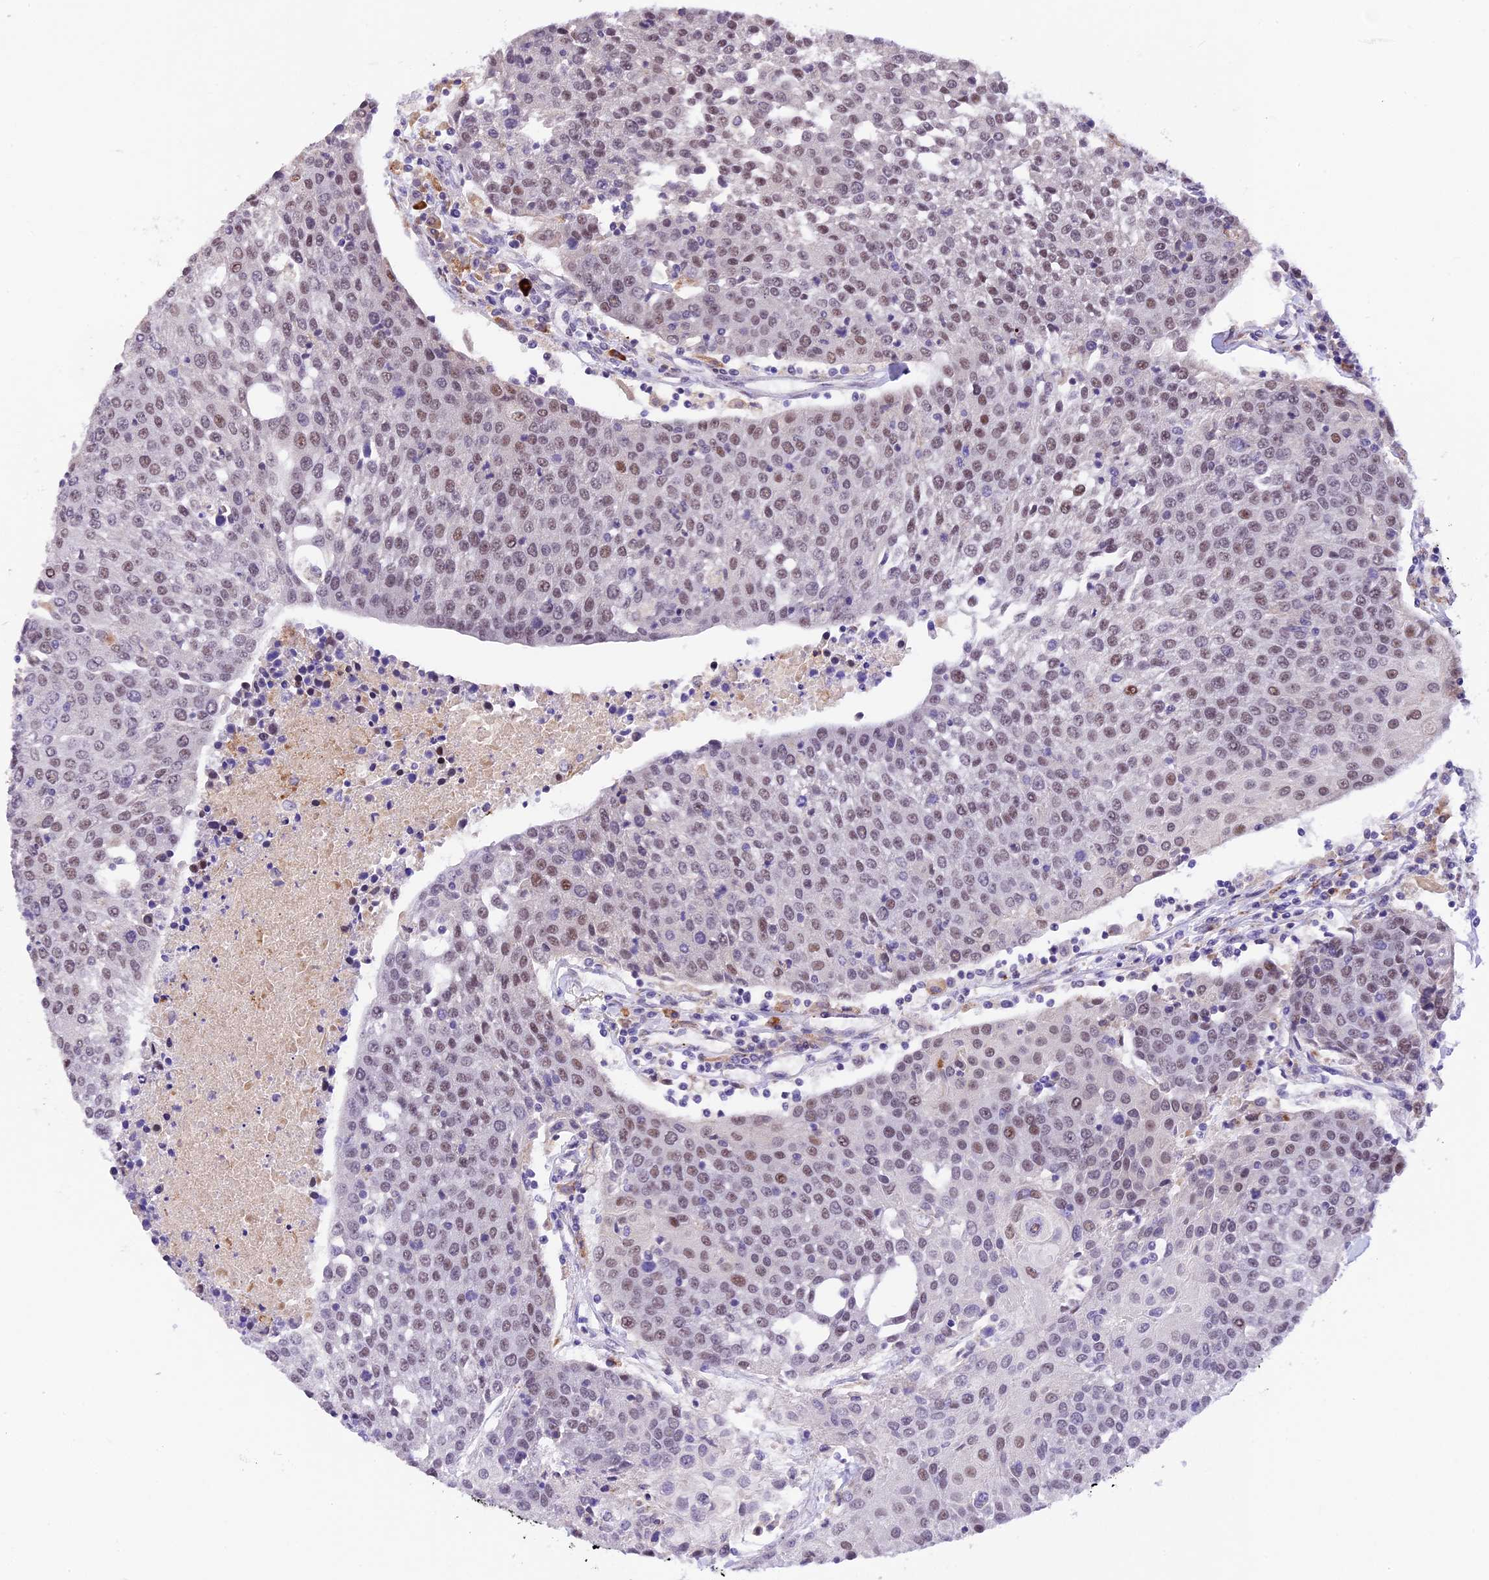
{"staining": {"intensity": "weak", "quantity": "25%-75%", "location": "nuclear"}, "tissue": "urothelial cancer", "cell_type": "Tumor cells", "image_type": "cancer", "snomed": [{"axis": "morphology", "description": "Urothelial carcinoma, High grade"}, {"axis": "topography", "description": "Urinary bladder"}], "caption": "Weak nuclear protein positivity is present in about 25%-75% of tumor cells in urothelial cancer.", "gene": "FBXO45", "patient": {"sex": "female", "age": 85}}